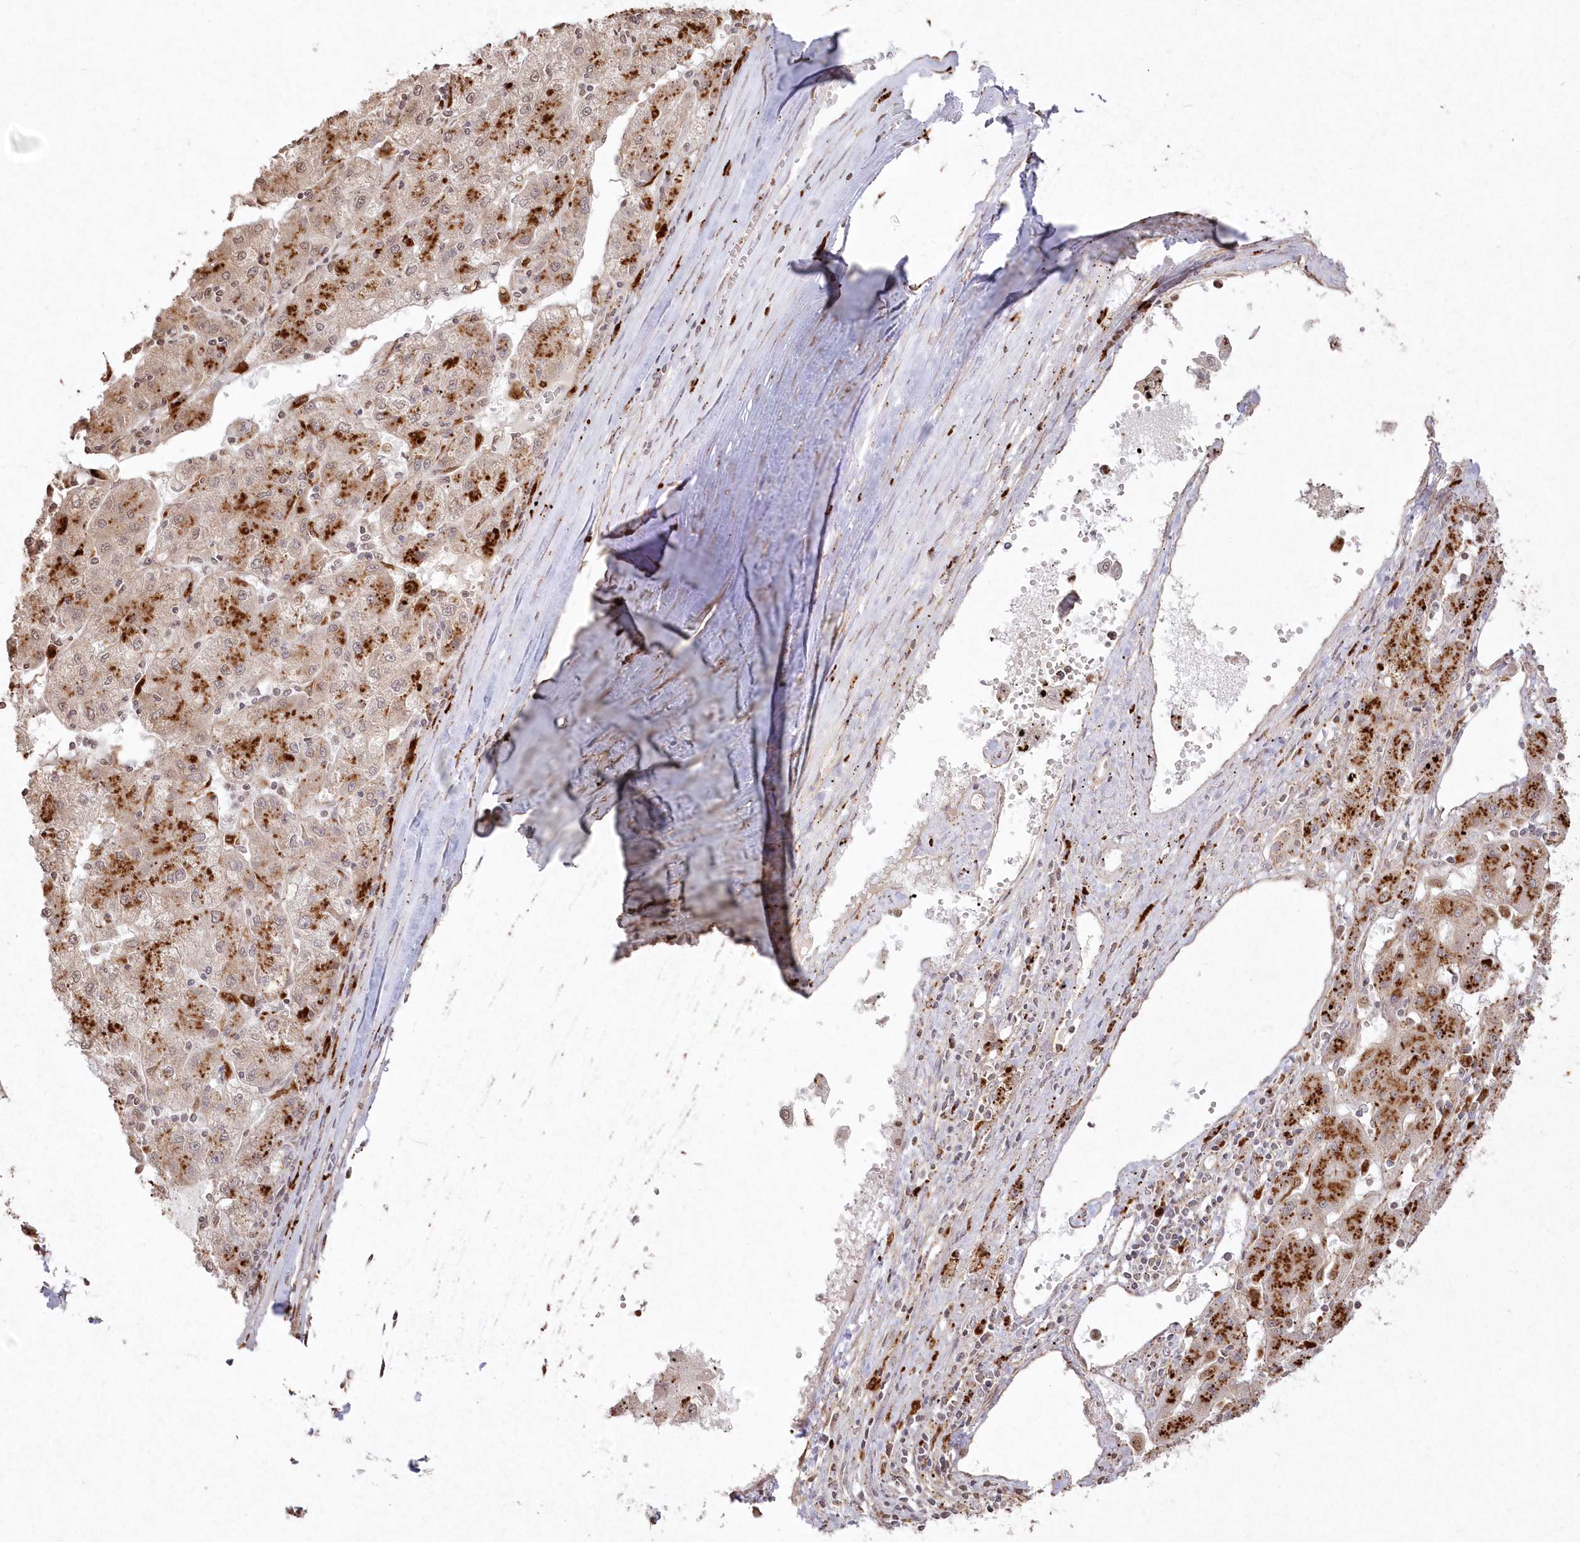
{"staining": {"intensity": "moderate", "quantity": "25%-75%", "location": "cytoplasmic/membranous"}, "tissue": "liver cancer", "cell_type": "Tumor cells", "image_type": "cancer", "snomed": [{"axis": "morphology", "description": "Carcinoma, Hepatocellular, NOS"}, {"axis": "topography", "description": "Liver"}], "caption": "Liver cancer stained with DAB (3,3'-diaminobenzidine) immunohistochemistry (IHC) shows medium levels of moderate cytoplasmic/membranous positivity in approximately 25%-75% of tumor cells.", "gene": "ARSB", "patient": {"sex": "male", "age": 72}}